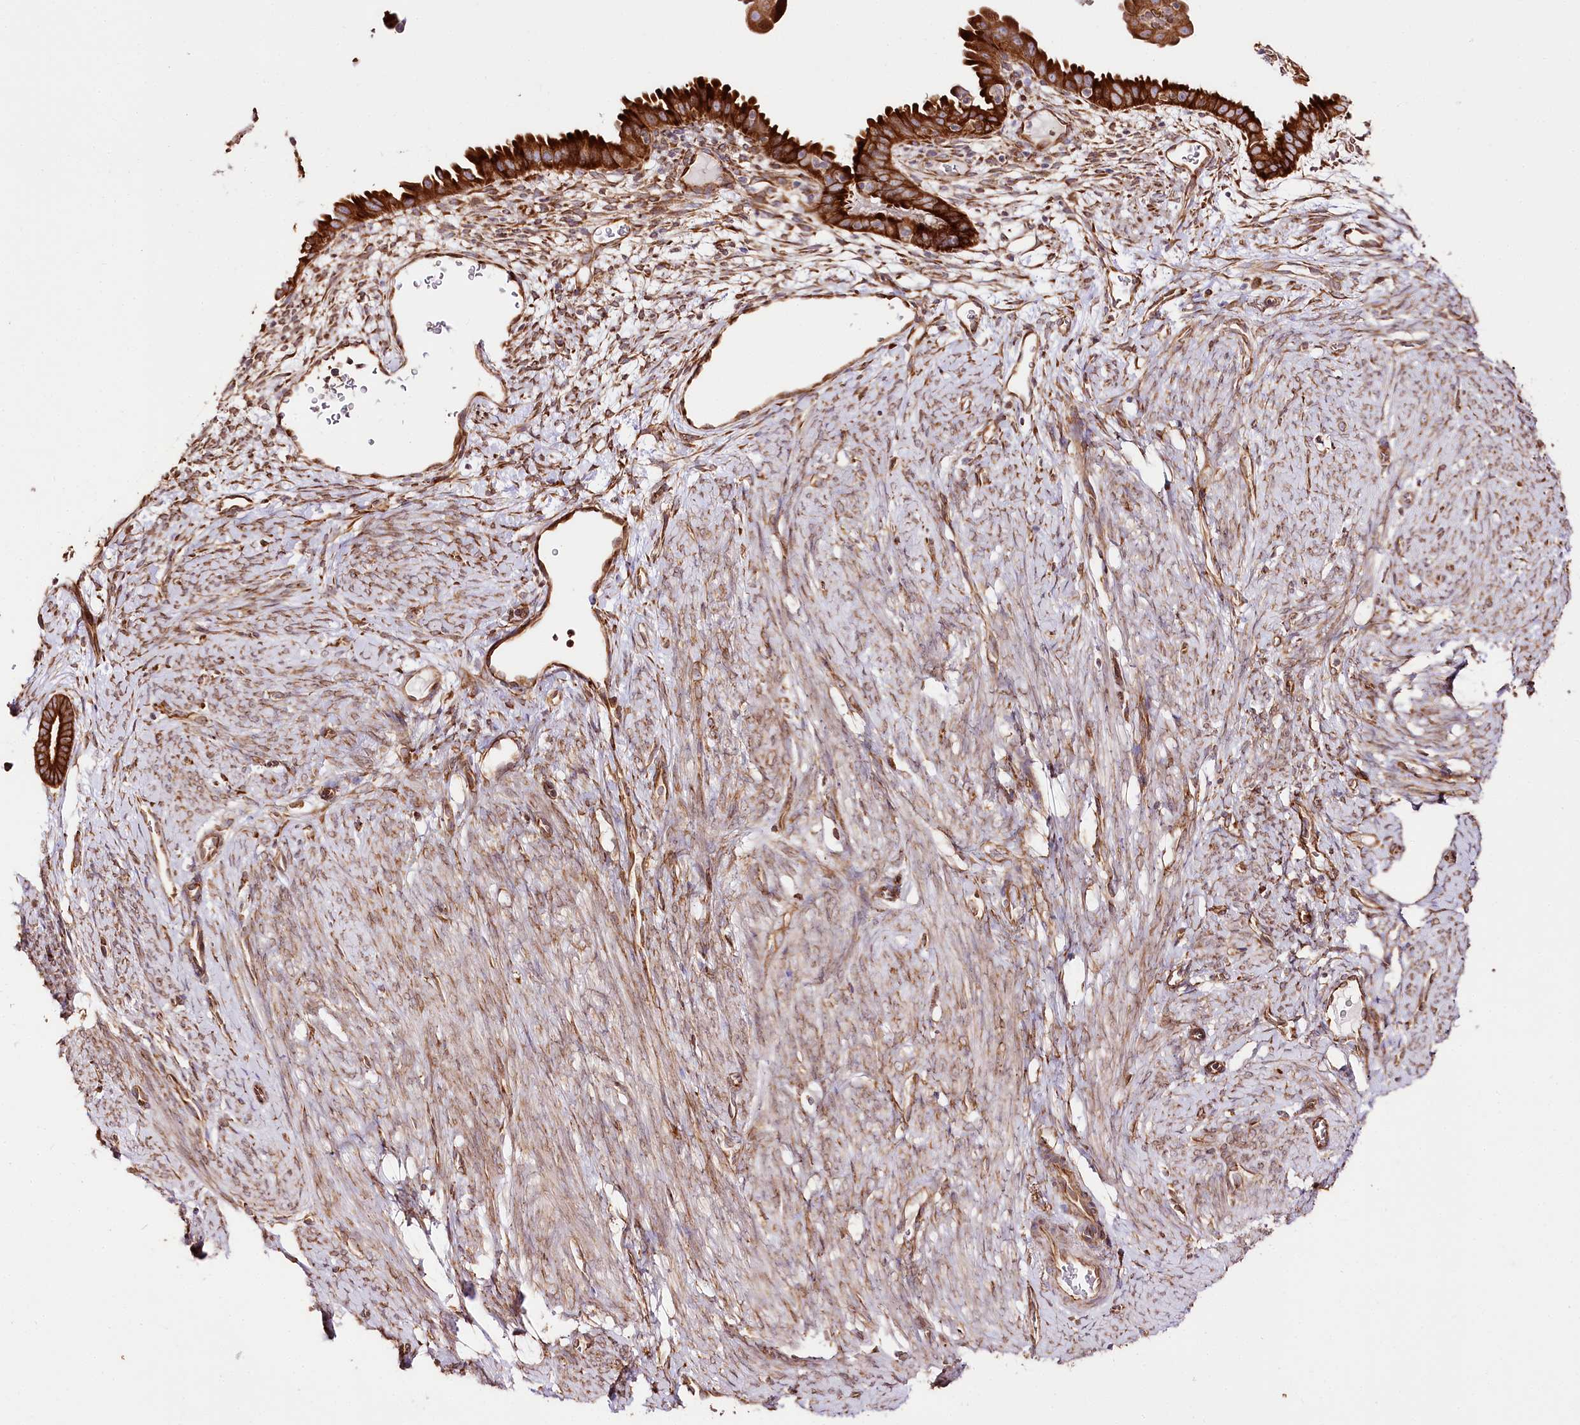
{"staining": {"intensity": "strong", "quantity": ">75%", "location": "cytoplasmic/membranous"}, "tissue": "endometrial cancer", "cell_type": "Tumor cells", "image_type": "cancer", "snomed": [{"axis": "morphology", "description": "Adenocarcinoma, NOS"}, {"axis": "topography", "description": "Endometrium"}], "caption": "Tumor cells exhibit high levels of strong cytoplasmic/membranous staining in about >75% of cells in human endometrial adenocarcinoma.", "gene": "CNPY2", "patient": {"sex": "female", "age": 51}}